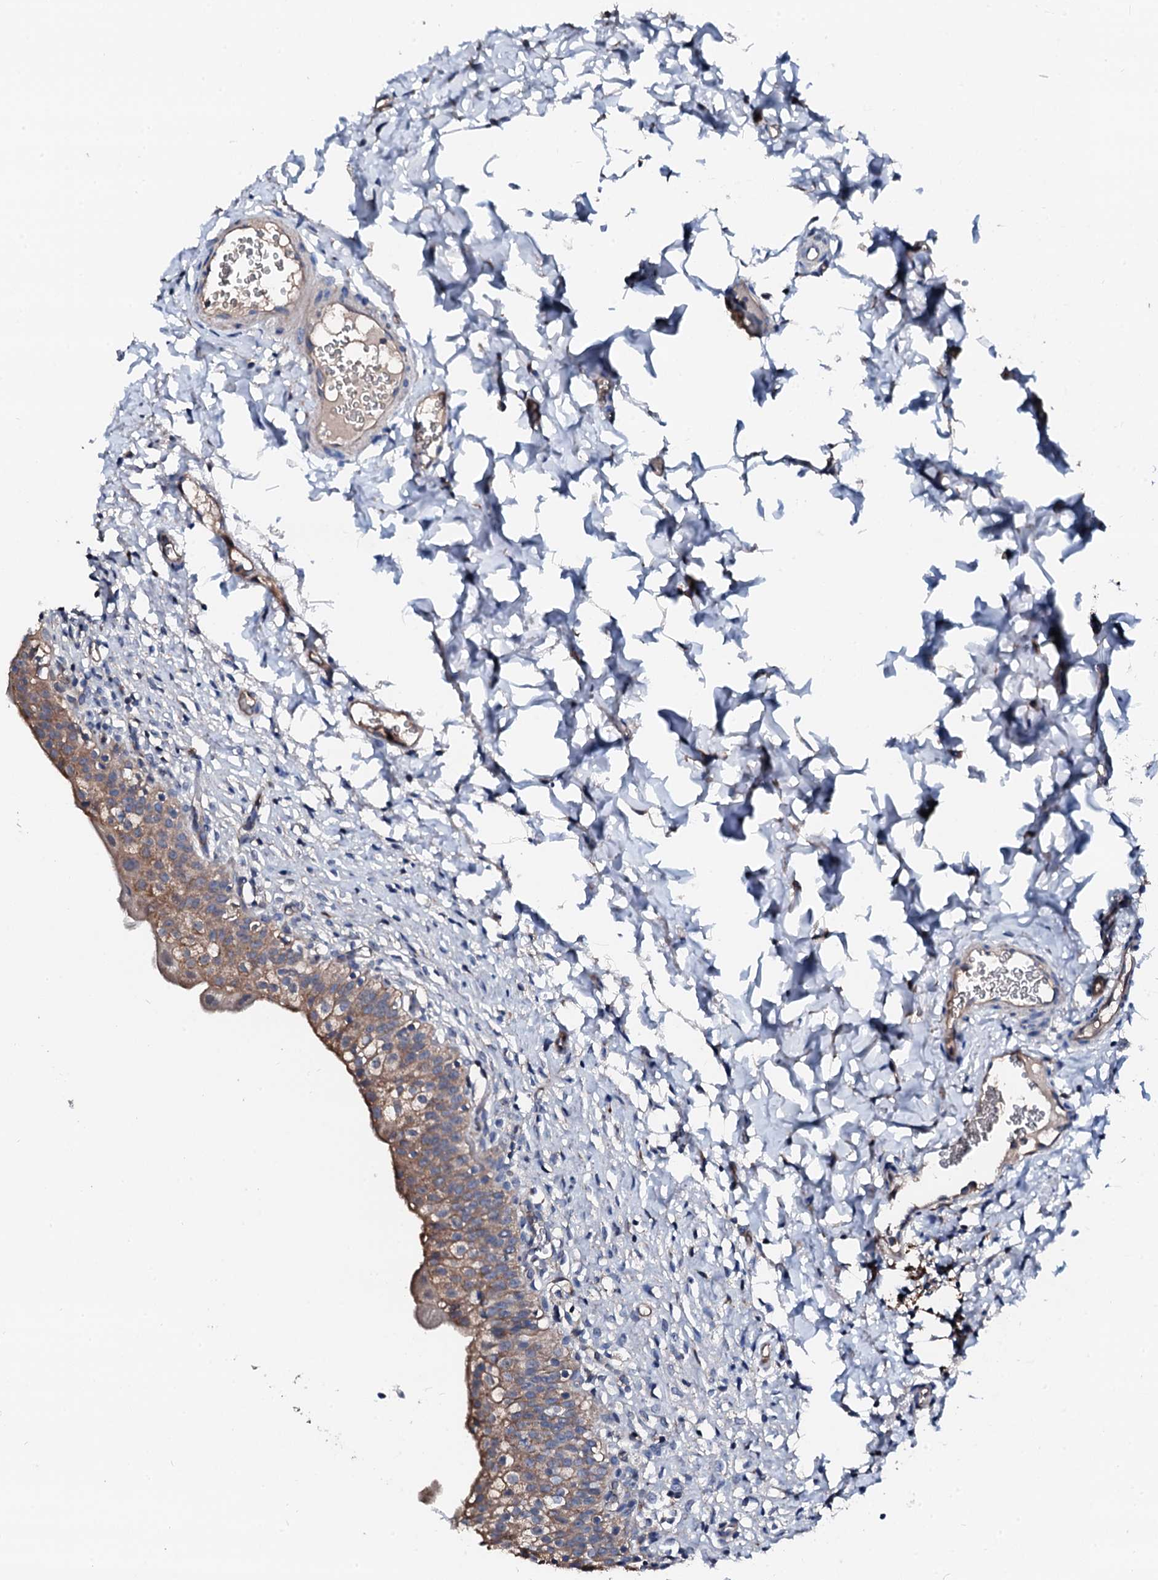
{"staining": {"intensity": "moderate", "quantity": "25%-75%", "location": "cytoplasmic/membranous"}, "tissue": "urinary bladder", "cell_type": "Urothelial cells", "image_type": "normal", "snomed": [{"axis": "morphology", "description": "Normal tissue, NOS"}, {"axis": "topography", "description": "Urinary bladder"}], "caption": "Protein staining of unremarkable urinary bladder demonstrates moderate cytoplasmic/membranous staining in approximately 25%-75% of urothelial cells.", "gene": "TRAFD1", "patient": {"sex": "male", "age": 55}}